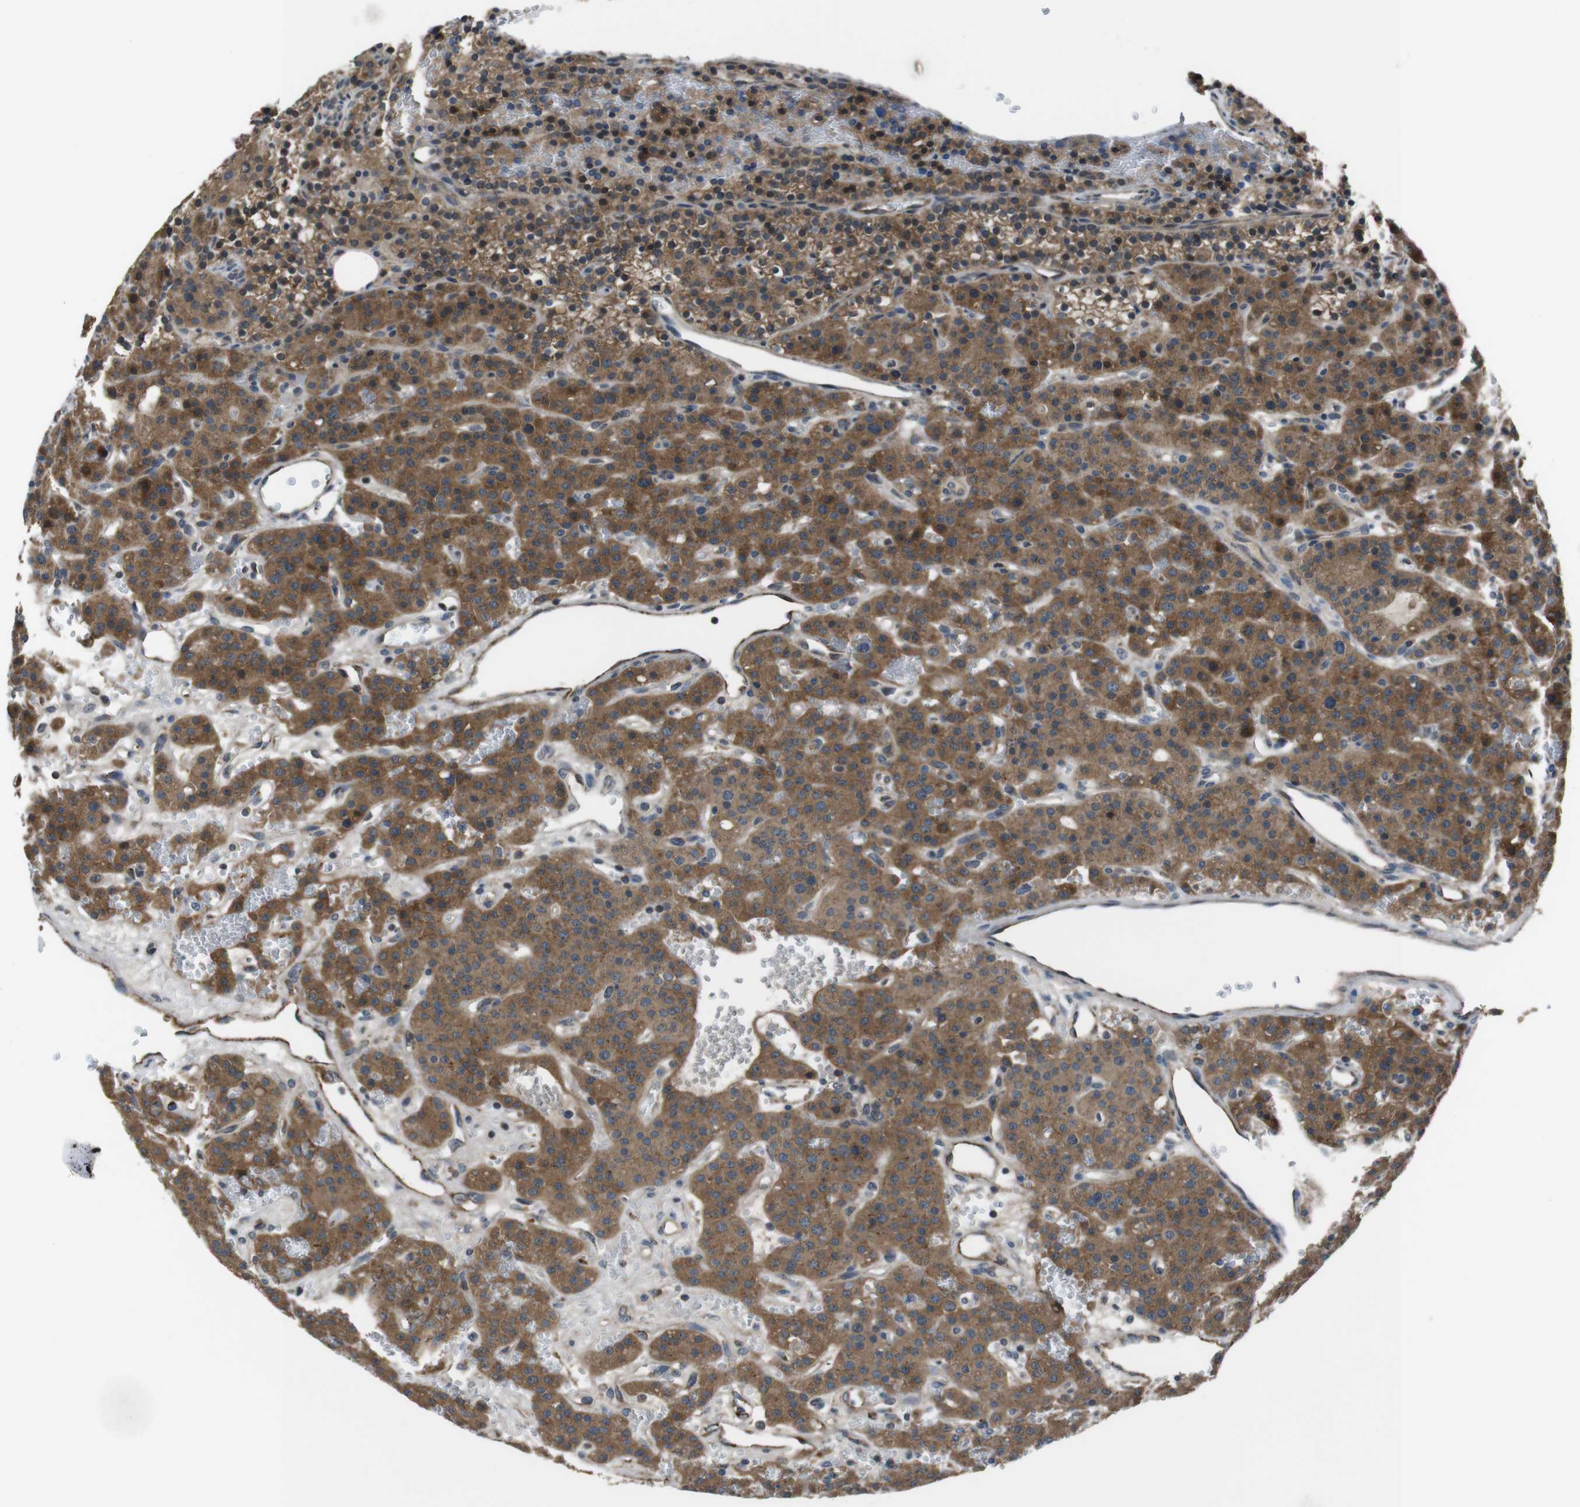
{"staining": {"intensity": "moderate", "quantity": ">75%", "location": "cytoplasmic/membranous"}, "tissue": "parathyroid gland", "cell_type": "Glandular cells", "image_type": "normal", "snomed": [{"axis": "morphology", "description": "Normal tissue, NOS"}, {"axis": "morphology", "description": "Adenoma, NOS"}, {"axis": "topography", "description": "Parathyroid gland"}], "caption": "Moderate cytoplasmic/membranous positivity is seen in approximately >75% of glandular cells in benign parathyroid gland. Immunohistochemistry stains the protein in brown and the nuclei are stained blue.", "gene": "SLC22A23", "patient": {"sex": "female", "age": 81}}